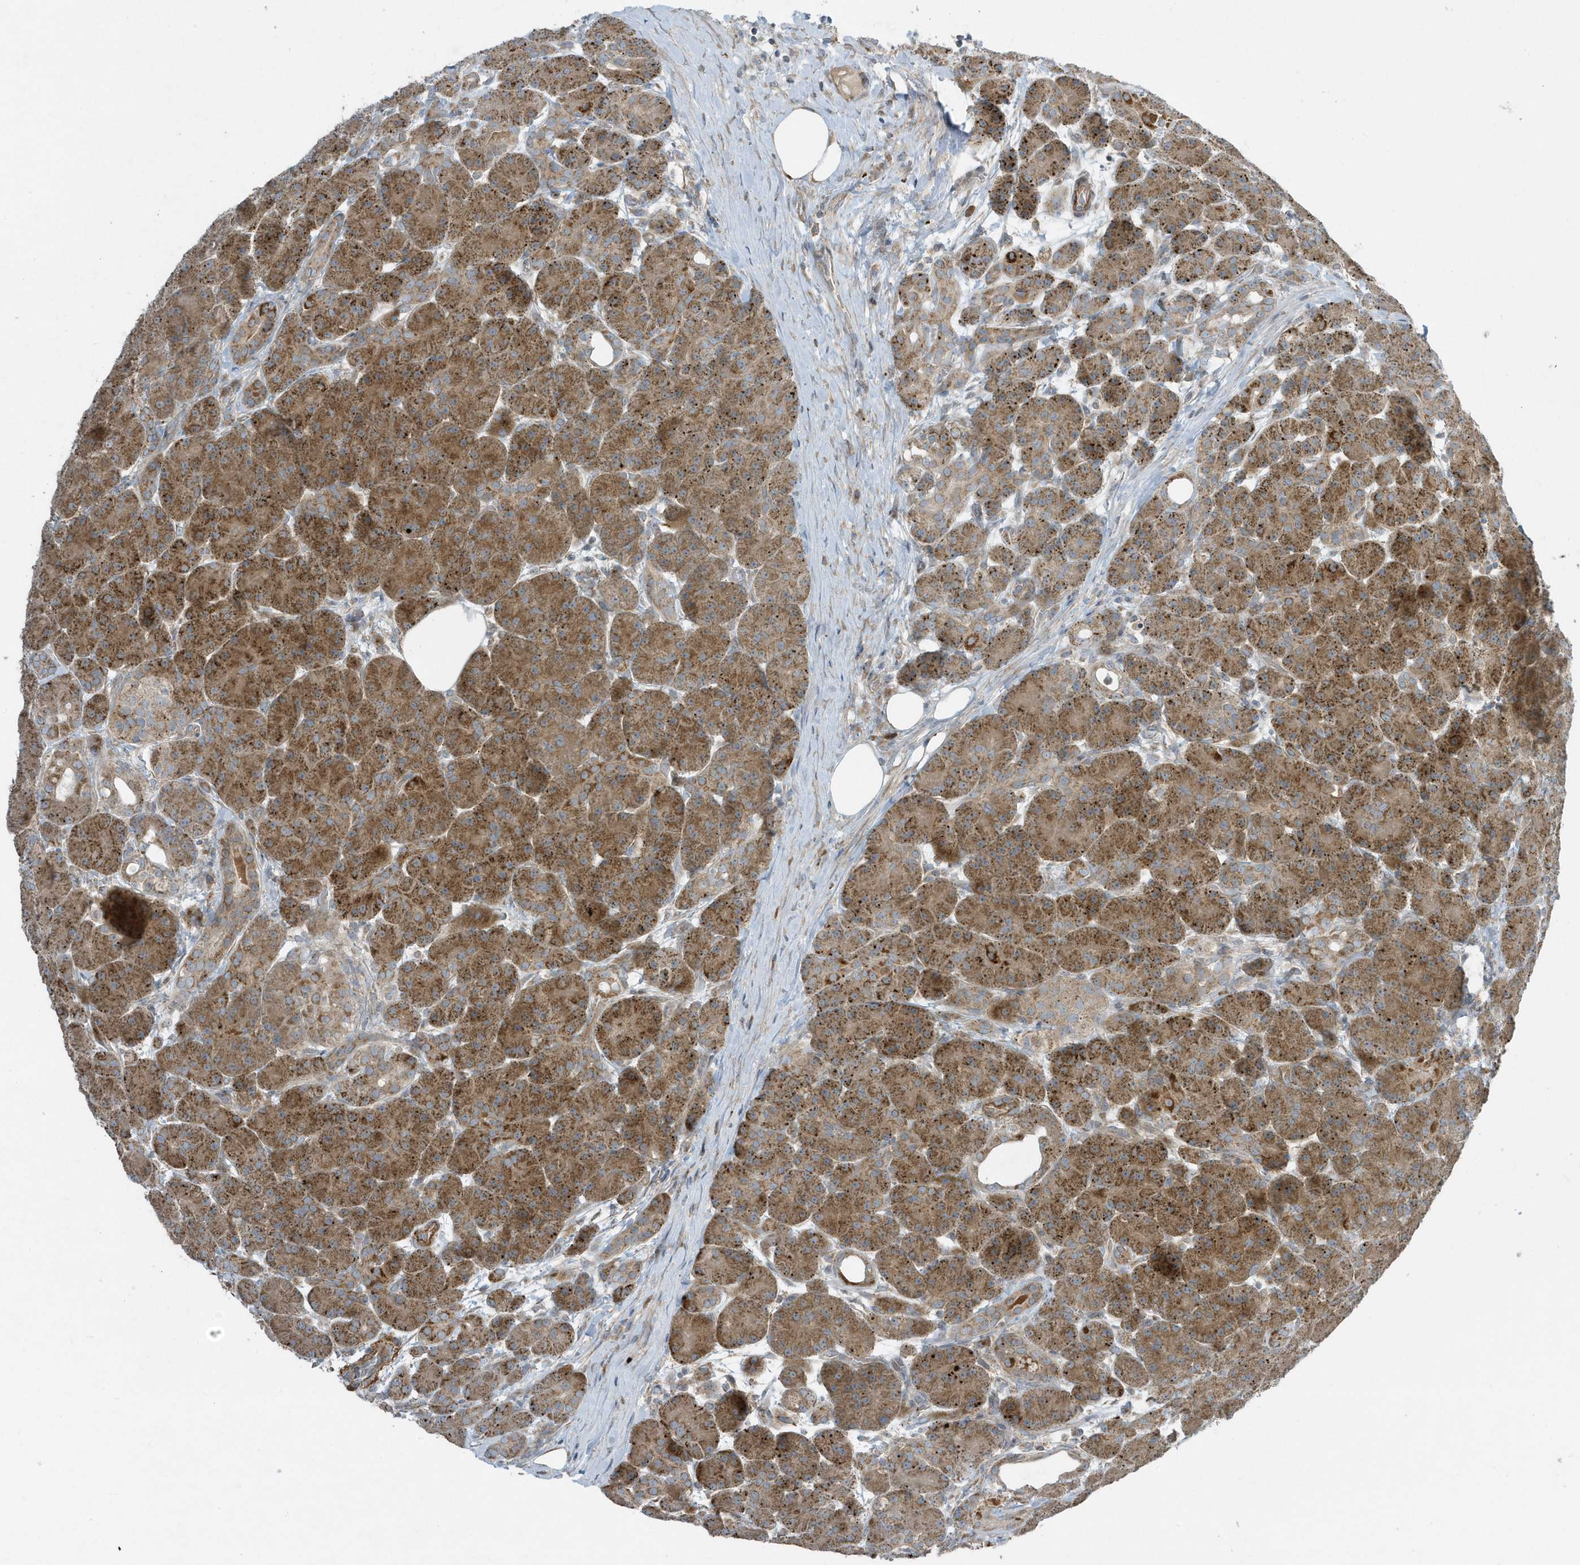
{"staining": {"intensity": "strong", "quantity": ">75%", "location": "cytoplasmic/membranous"}, "tissue": "pancreas", "cell_type": "Exocrine glandular cells", "image_type": "normal", "snomed": [{"axis": "morphology", "description": "Normal tissue, NOS"}, {"axis": "topography", "description": "Pancreas"}], "caption": "Pancreas stained with a brown dye shows strong cytoplasmic/membranous positive staining in approximately >75% of exocrine glandular cells.", "gene": "SLC38A2", "patient": {"sex": "male", "age": 63}}